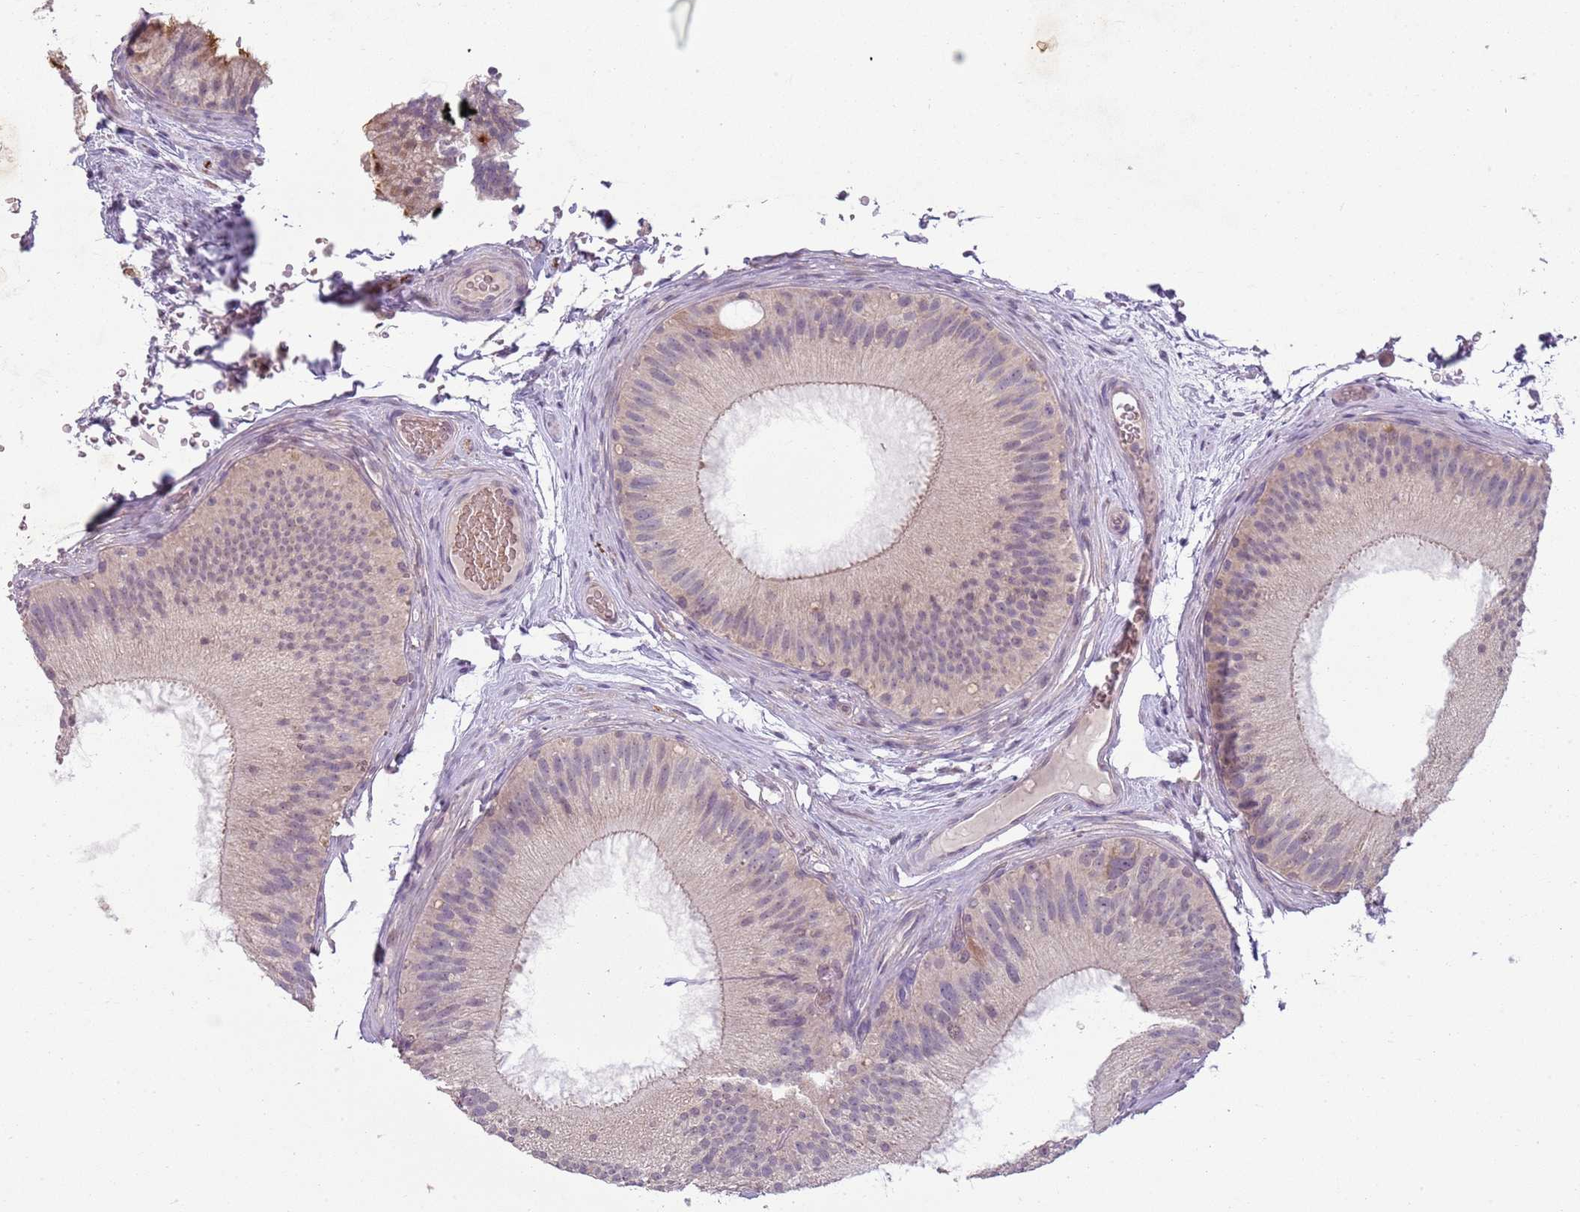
{"staining": {"intensity": "weak", "quantity": "<25%", "location": "nuclear"}, "tissue": "epididymis", "cell_type": "Glandular cells", "image_type": "normal", "snomed": [{"axis": "morphology", "description": "Normal tissue, NOS"}, {"axis": "topography", "description": "Epididymis"}], "caption": "This is a photomicrograph of IHC staining of benign epididymis, which shows no positivity in glandular cells.", "gene": "TEKT4", "patient": {"sex": "male", "age": 45}}